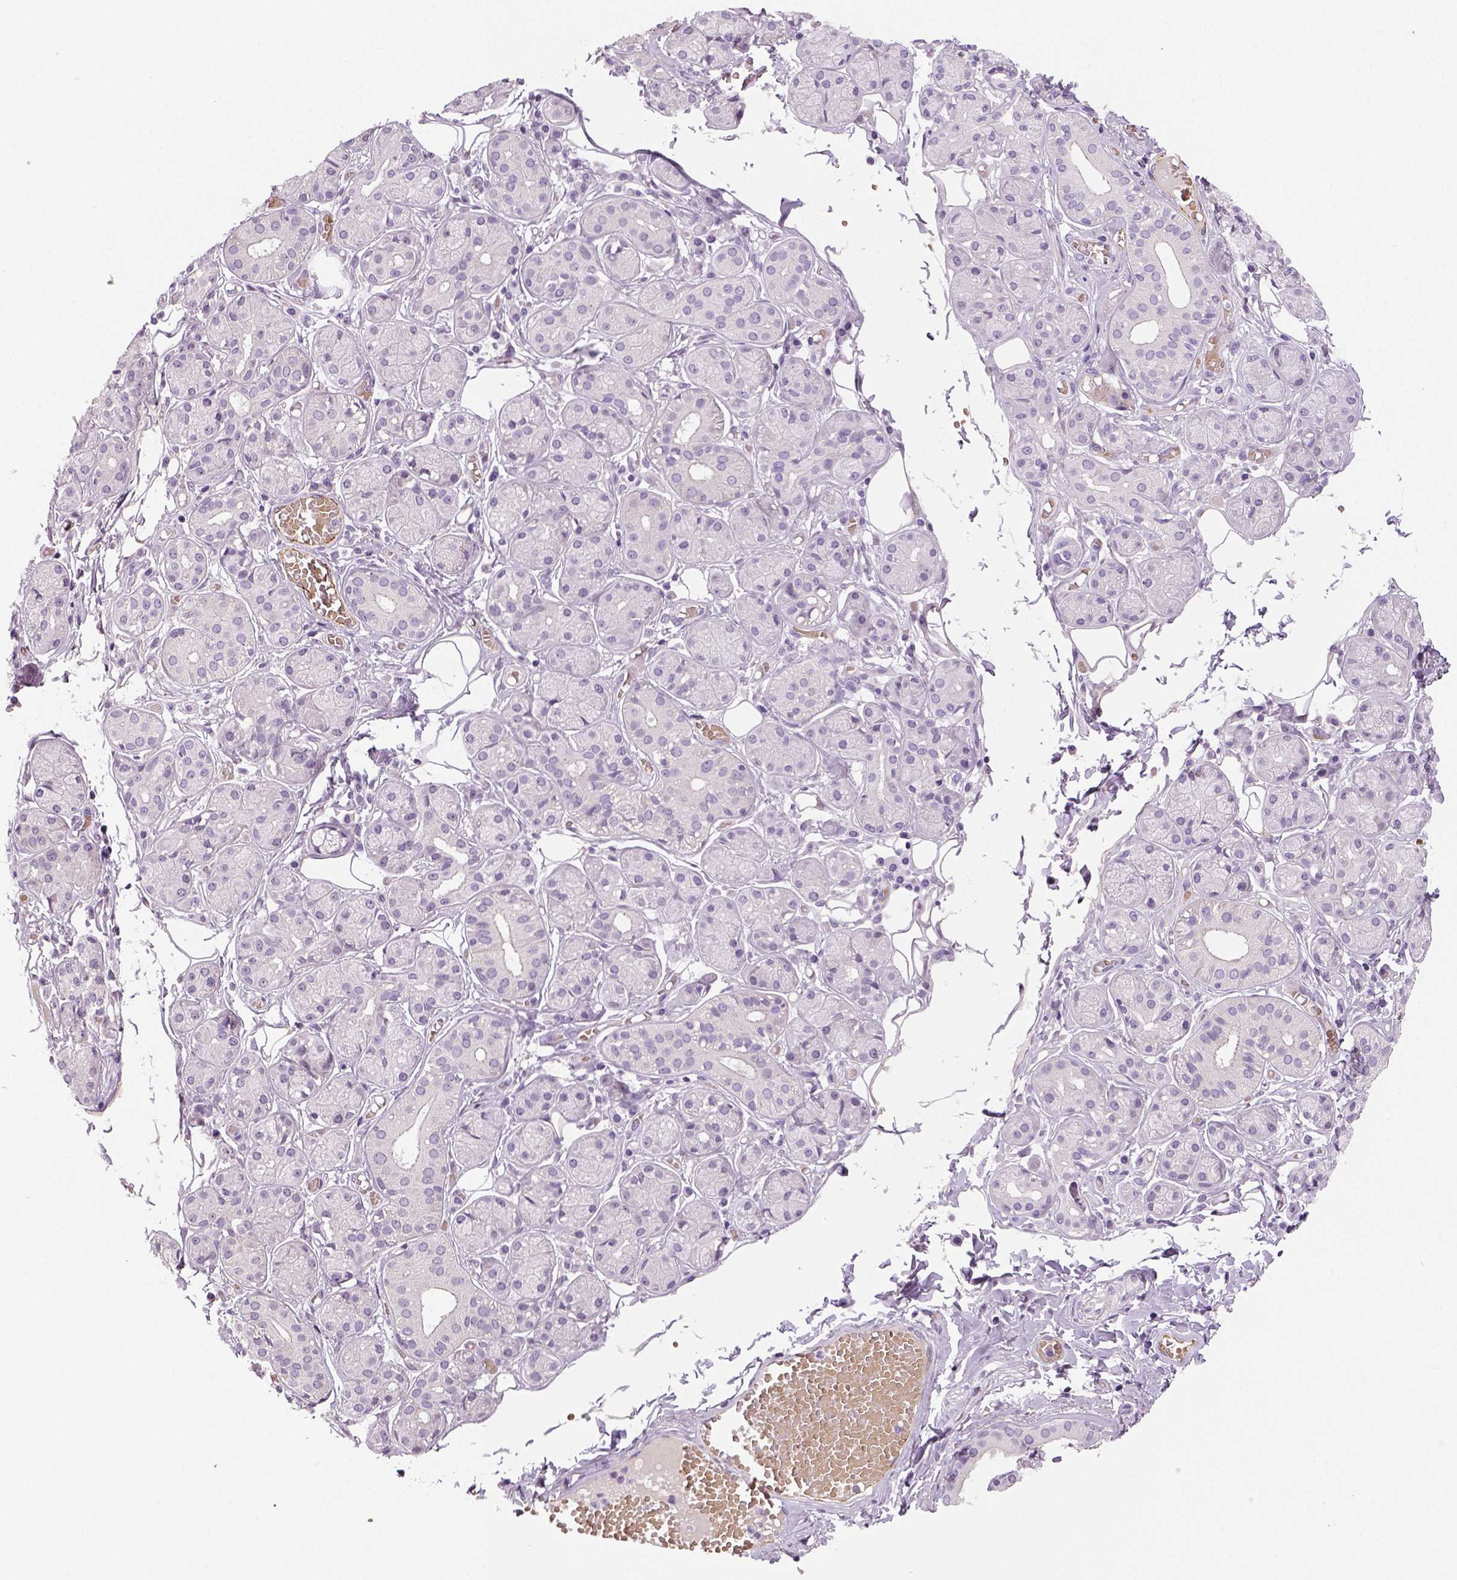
{"staining": {"intensity": "negative", "quantity": "none", "location": "none"}, "tissue": "salivary gland", "cell_type": "Glandular cells", "image_type": "normal", "snomed": [{"axis": "morphology", "description": "Normal tissue, NOS"}, {"axis": "topography", "description": "Salivary gland"}, {"axis": "topography", "description": "Peripheral nerve tissue"}], "caption": "Salivary gland was stained to show a protein in brown. There is no significant expression in glandular cells. Brightfield microscopy of immunohistochemistry (IHC) stained with DAB (3,3'-diaminobenzidine) (brown) and hematoxylin (blue), captured at high magnification.", "gene": "ENSG00000250349", "patient": {"sex": "male", "age": 71}}